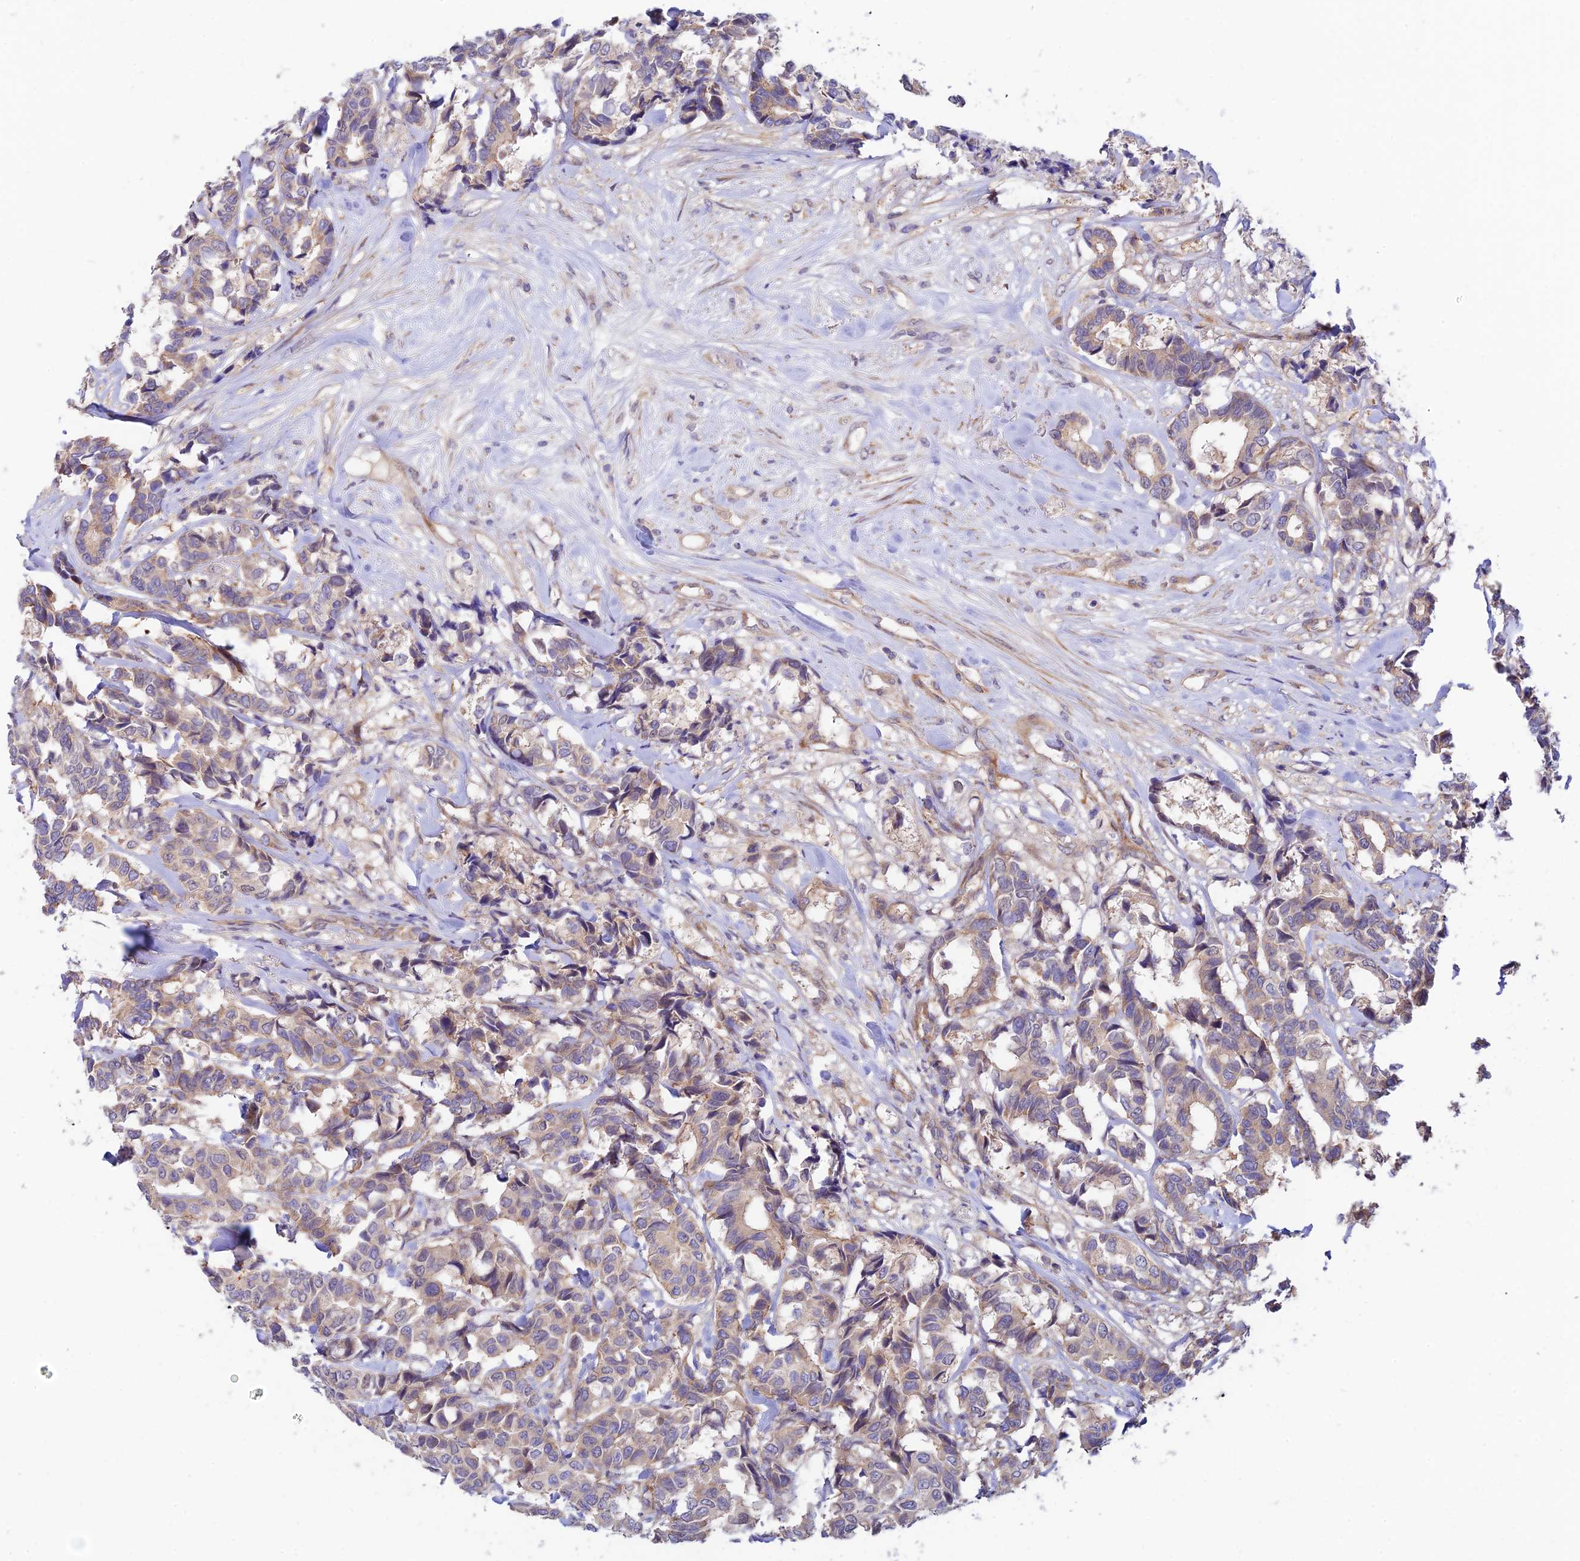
{"staining": {"intensity": "weak", "quantity": ">75%", "location": "cytoplasmic/membranous"}, "tissue": "breast cancer", "cell_type": "Tumor cells", "image_type": "cancer", "snomed": [{"axis": "morphology", "description": "Normal tissue, NOS"}, {"axis": "morphology", "description": "Duct carcinoma"}, {"axis": "topography", "description": "Breast"}], "caption": "The photomicrograph demonstrates a brown stain indicating the presence of a protein in the cytoplasmic/membranous of tumor cells in infiltrating ductal carcinoma (breast).", "gene": "ANKRD50", "patient": {"sex": "female", "age": 87}}